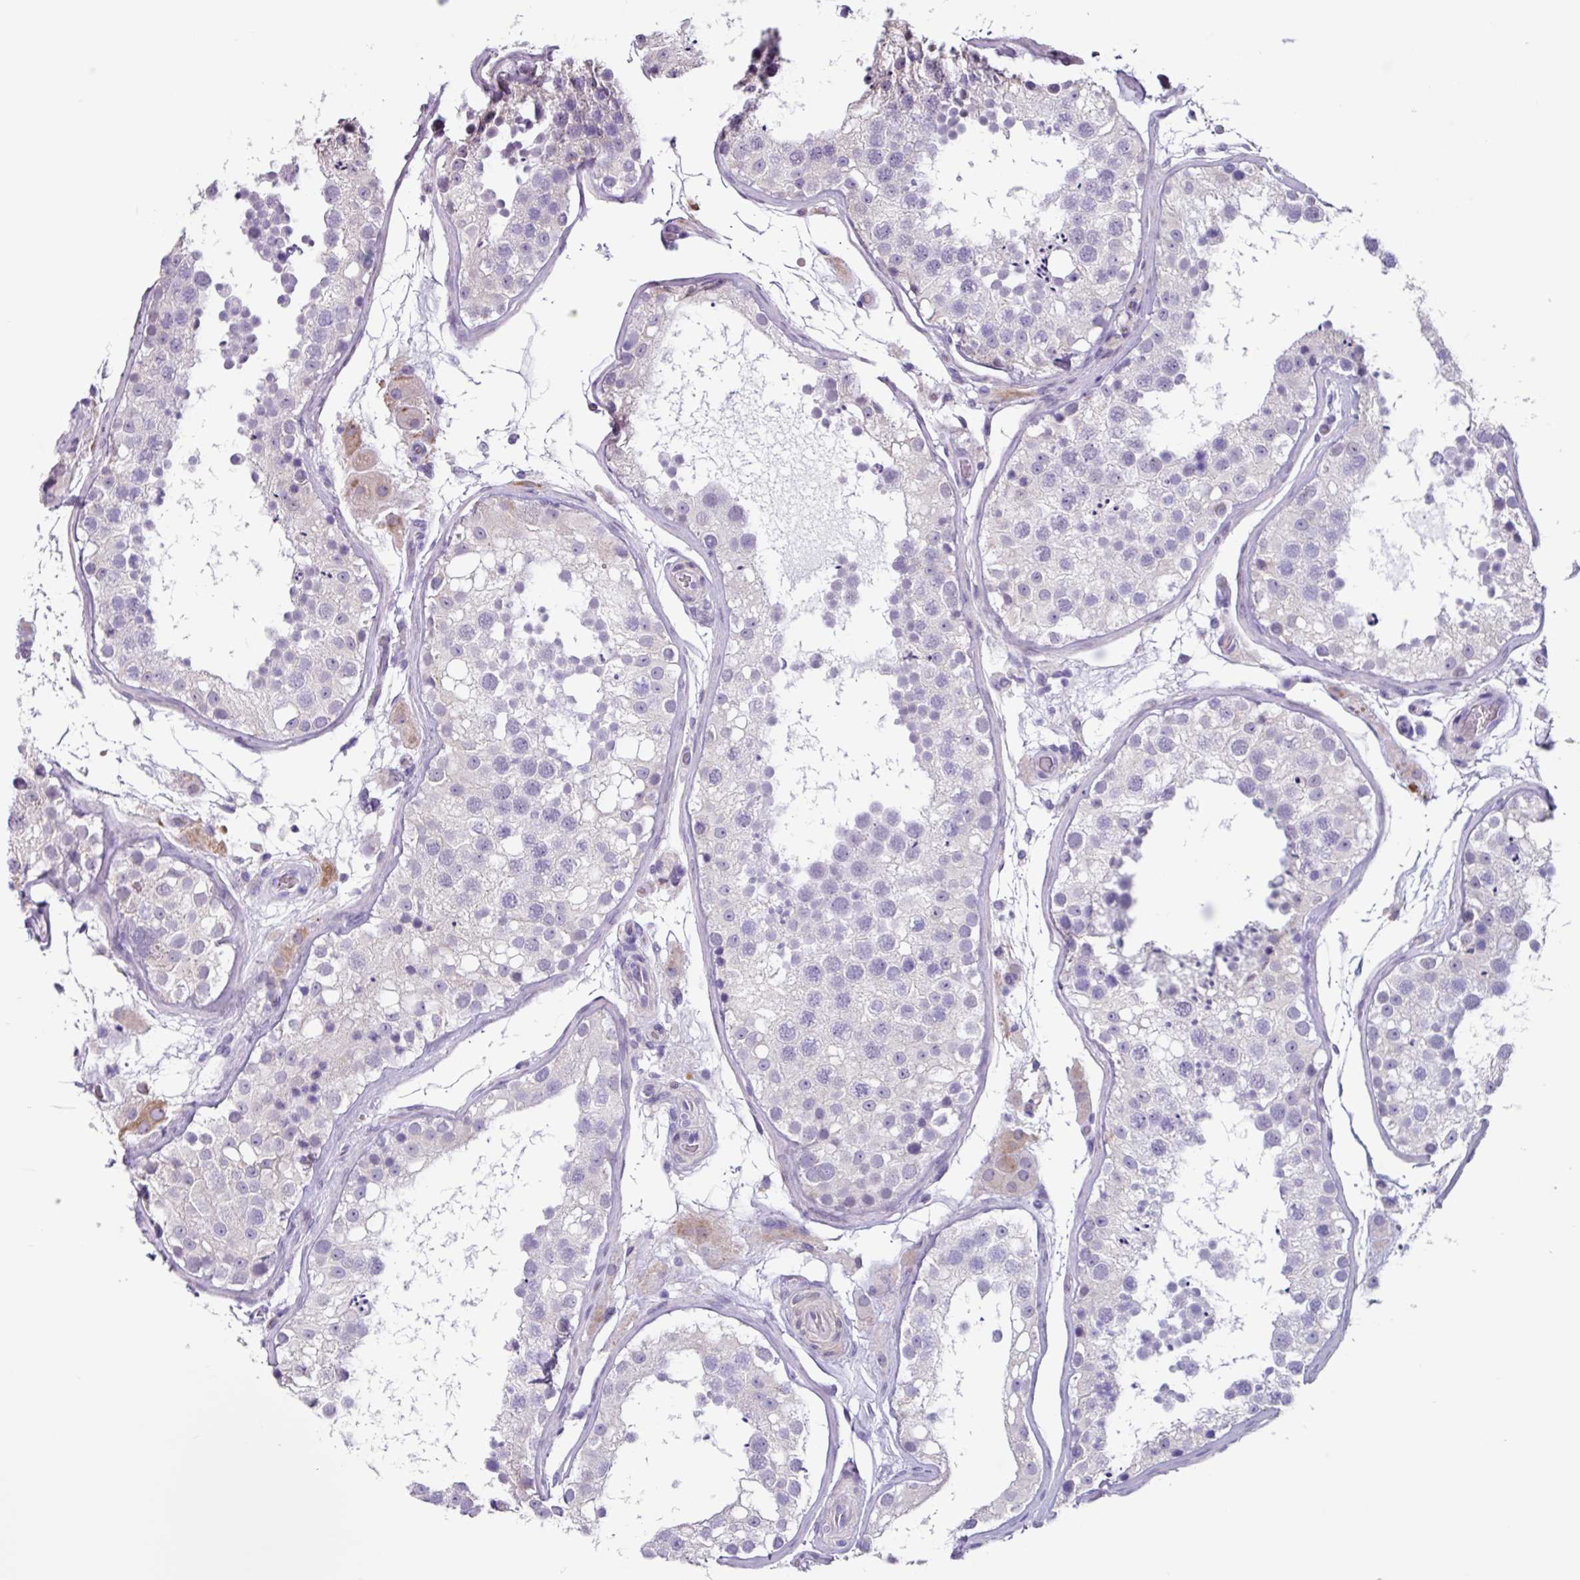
{"staining": {"intensity": "negative", "quantity": "none", "location": "none"}, "tissue": "testis", "cell_type": "Cells in seminiferous ducts", "image_type": "normal", "snomed": [{"axis": "morphology", "description": "Normal tissue, NOS"}, {"axis": "topography", "description": "Testis"}], "caption": "An IHC image of benign testis is shown. There is no staining in cells in seminiferous ducts of testis. (DAB IHC visualized using brightfield microscopy, high magnification).", "gene": "OTX1", "patient": {"sex": "male", "age": 26}}